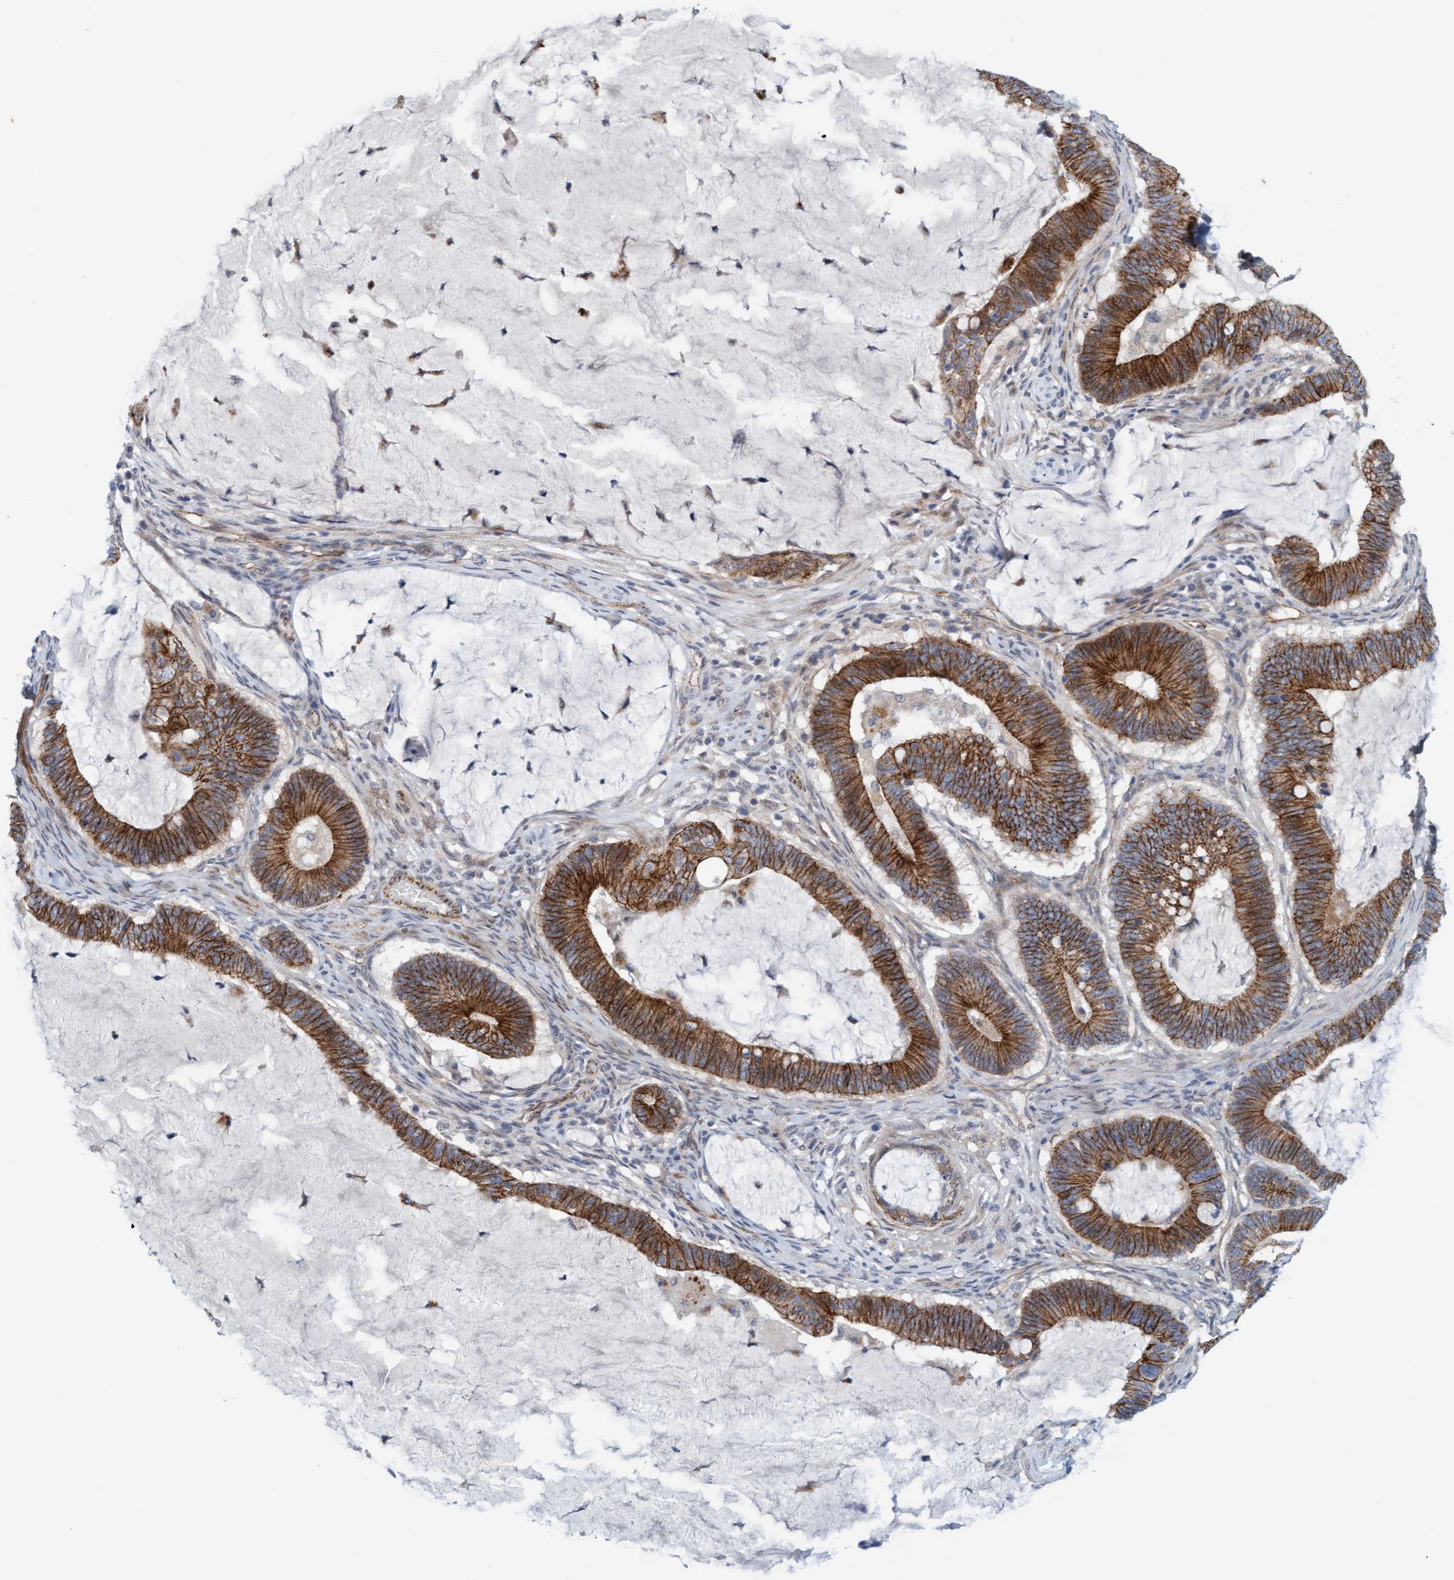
{"staining": {"intensity": "moderate", "quantity": "25%-75%", "location": "cytoplasmic/membranous"}, "tissue": "ovarian cancer", "cell_type": "Tumor cells", "image_type": "cancer", "snomed": [{"axis": "morphology", "description": "Cystadenocarcinoma, mucinous, NOS"}, {"axis": "topography", "description": "Ovary"}], "caption": "Ovarian cancer (mucinous cystadenocarcinoma) stained with DAB IHC demonstrates medium levels of moderate cytoplasmic/membranous expression in approximately 25%-75% of tumor cells. (Brightfield microscopy of DAB IHC at high magnification).", "gene": "KRBA2", "patient": {"sex": "female", "age": 61}}